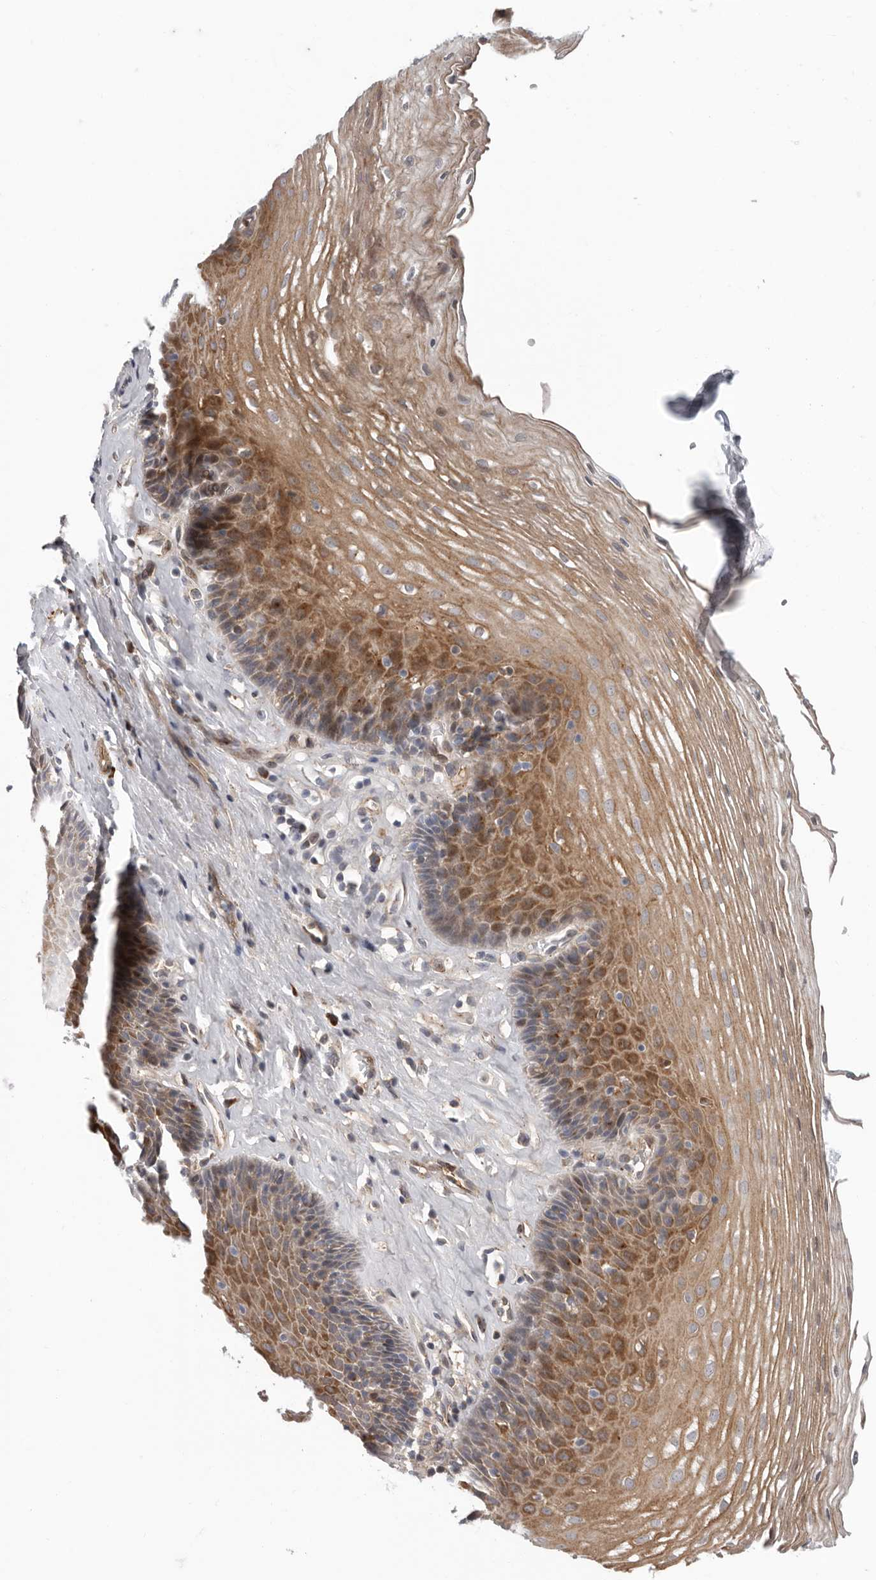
{"staining": {"intensity": "moderate", "quantity": ">75%", "location": "cytoplasmic/membranous"}, "tissue": "esophagus", "cell_type": "Squamous epithelial cells", "image_type": "normal", "snomed": [{"axis": "morphology", "description": "Normal tissue, NOS"}, {"axis": "topography", "description": "Esophagus"}], "caption": "This photomicrograph demonstrates immunohistochemistry (IHC) staining of benign esophagus, with medium moderate cytoplasmic/membranous expression in about >75% of squamous epithelial cells.", "gene": "ATXN3L", "patient": {"sex": "female", "age": 66}}